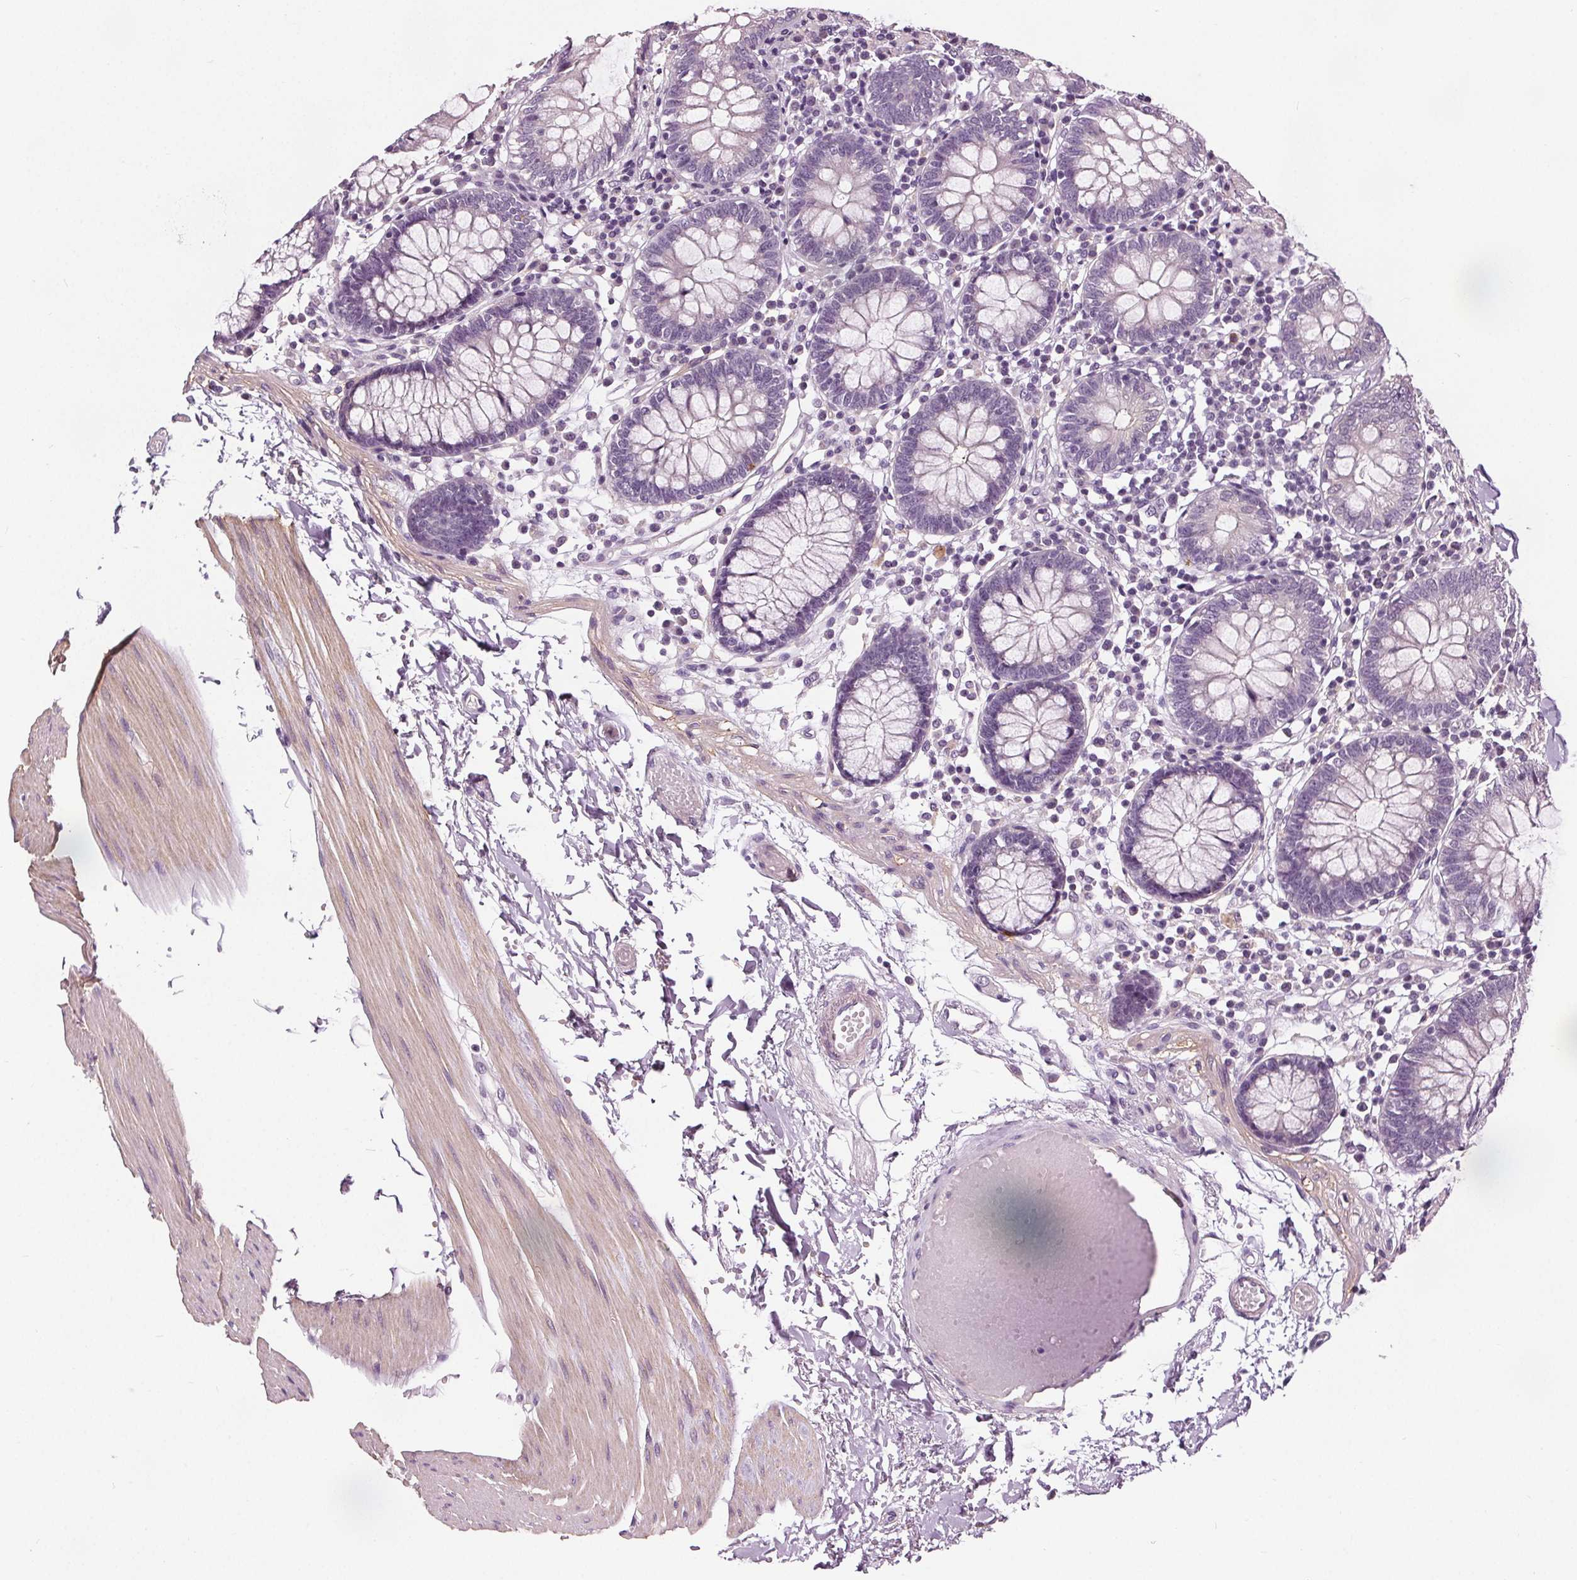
{"staining": {"intensity": "negative", "quantity": "none", "location": "none"}, "tissue": "colon", "cell_type": "Endothelial cells", "image_type": "normal", "snomed": [{"axis": "morphology", "description": "Normal tissue, NOS"}, {"axis": "morphology", "description": "Adenocarcinoma, NOS"}, {"axis": "topography", "description": "Colon"}], "caption": "A histopathology image of human colon is negative for staining in endothelial cells. The staining is performed using DAB brown chromogen with nuclei counter-stained in using hematoxylin.", "gene": "RASA1", "patient": {"sex": "male", "age": 83}}